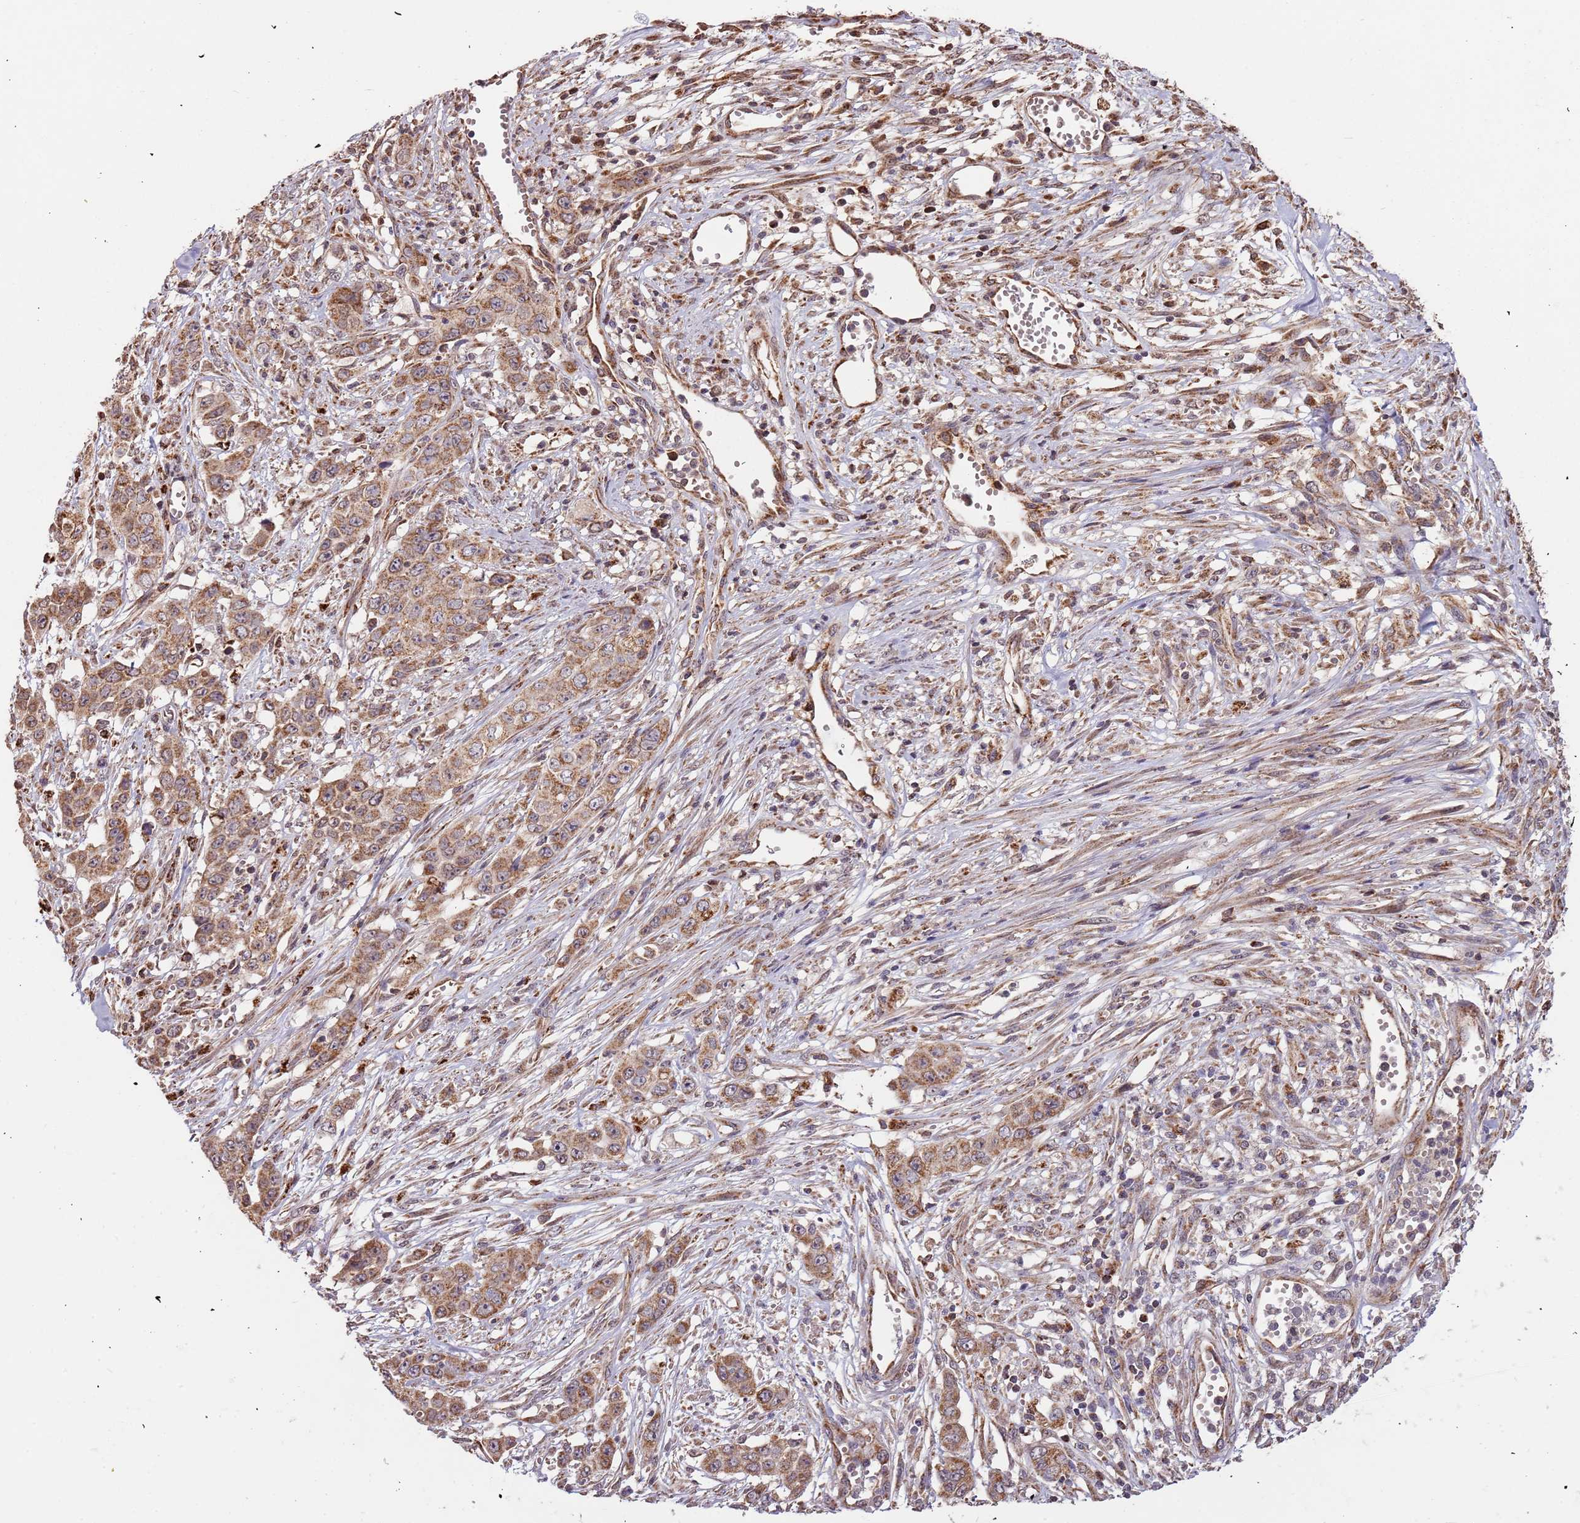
{"staining": {"intensity": "moderate", "quantity": ">75%", "location": "cytoplasmic/membranous"}, "tissue": "stomach cancer", "cell_type": "Tumor cells", "image_type": "cancer", "snomed": [{"axis": "morphology", "description": "Adenocarcinoma, NOS"}, {"axis": "topography", "description": "Stomach, upper"}], "caption": "This photomicrograph reveals stomach cancer (adenocarcinoma) stained with immunohistochemistry to label a protein in brown. The cytoplasmic/membranous of tumor cells show moderate positivity for the protein. Nuclei are counter-stained blue.", "gene": "IL17RD", "patient": {"sex": "male", "age": 62}}